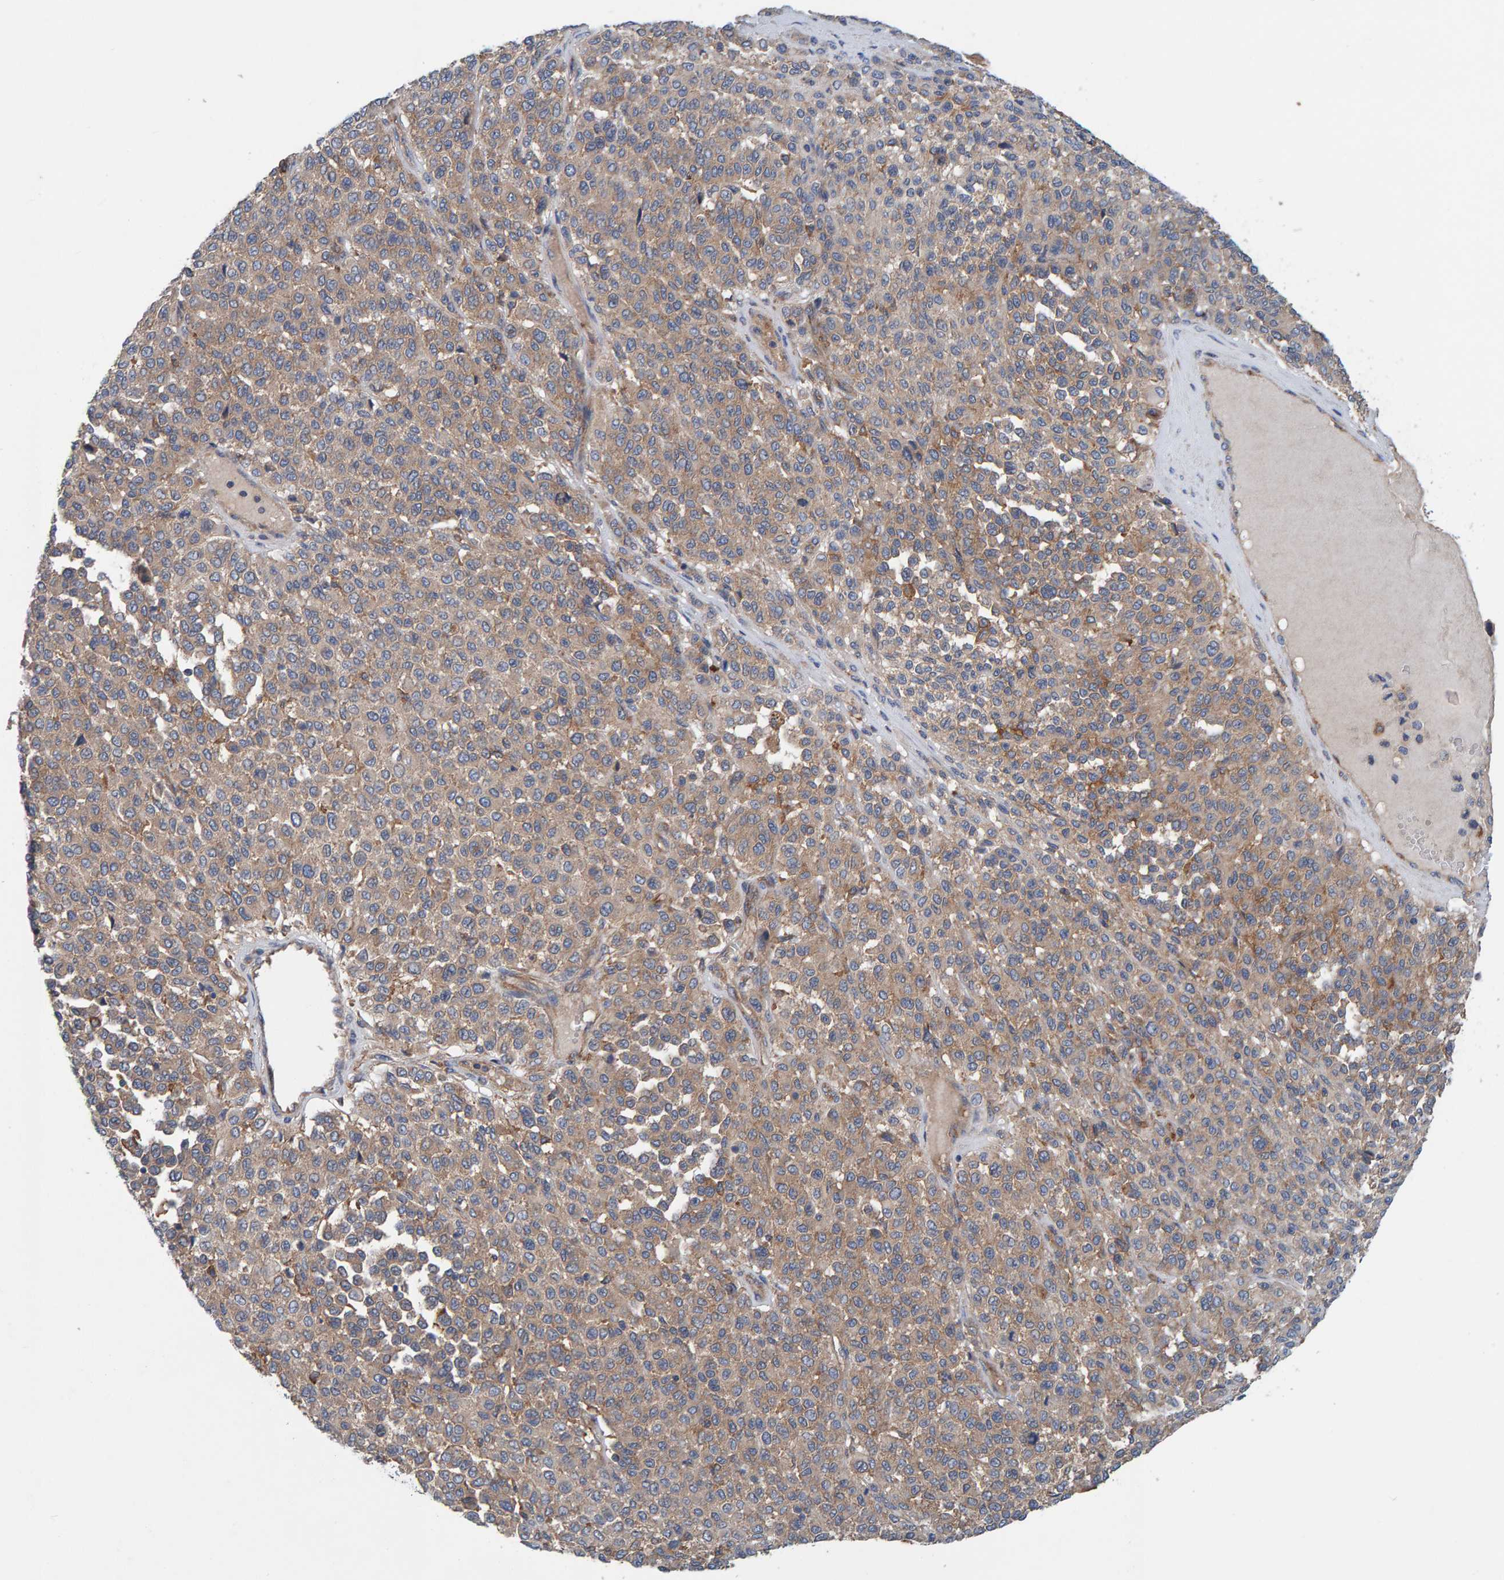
{"staining": {"intensity": "moderate", "quantity": ">75%", "location": "cytoplasmic/membranous"}, "tissue": "melanoma", "cell_type": "Tumor cells", "image_type": "cancer", "snomed": [{"axis": "morphology", "description": "Malignant melanoma, Metastatic site"}, {"axis": "topography", "description": "Pancreas"}], "caption": "An image of human melanoma stained for a protein exhibits moderate cytoplasmic/membranous brown staining in tumor cells. Immunohistochemistry stains the protein in brown and the nuclei are stained blue.", "gene": "MKLN1", "patient": {"sex": "female", "age": 30}}